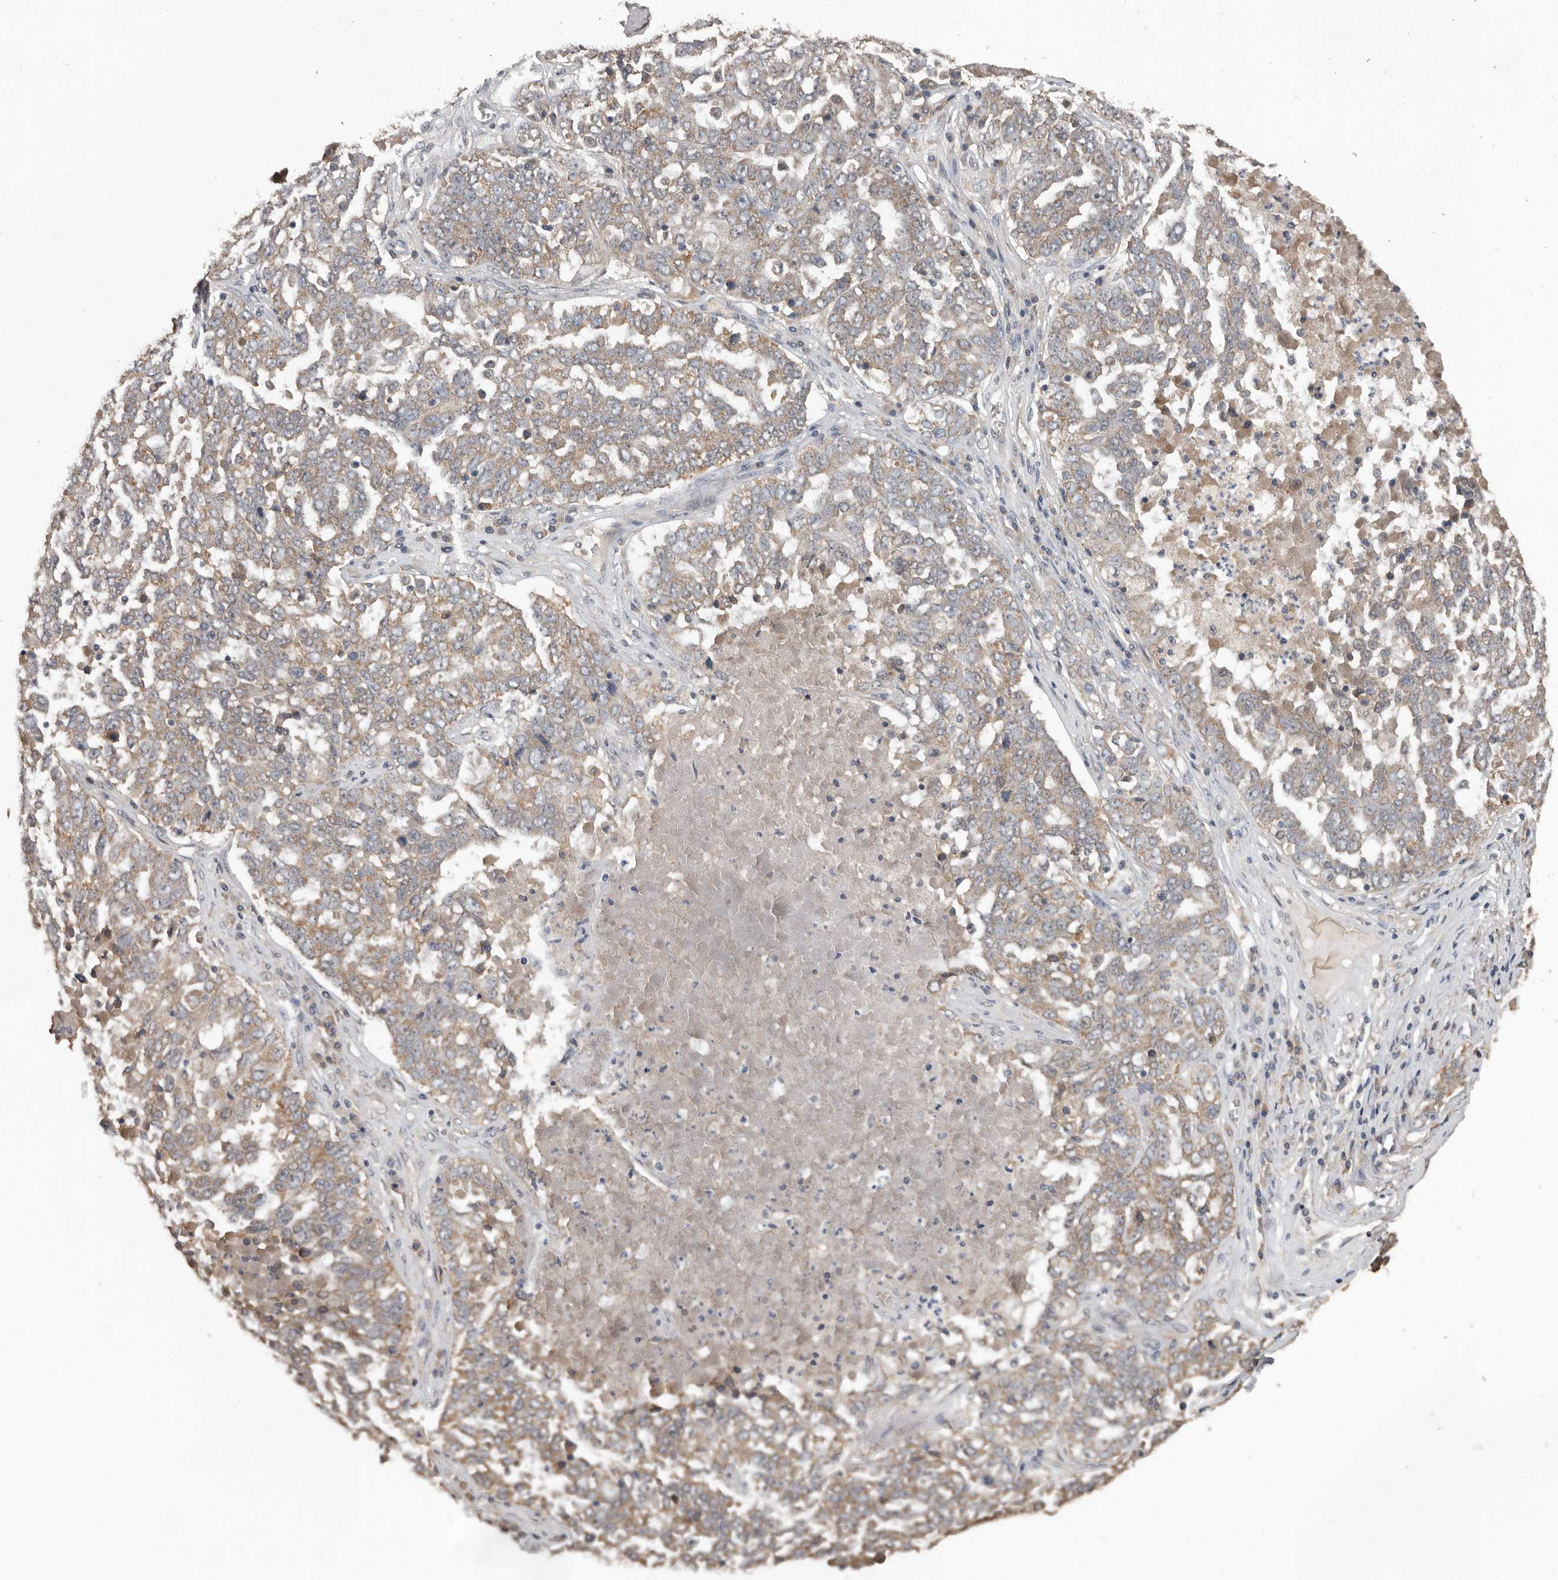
{"staining": {"intensity": "weak", "quantity": ">75%", "location": "cytoplasmic/membranous"}, "tissue": "ovarian cancer", "cell_type": "Tumor cells", "image_type": "cancer", "snomed": [{"axis": "morphology", "description": "Carcinoma, endometroid"}, {"axis": "topography", "description": "Ovary"}], "caption": "The image reveals a brown stain indicating the presence of a protein in the cytoplasmic/membranous of tumor cells in ovarian cancer. (DAB (3,3'-diaminobenzidine) IHC, brown staining for protein, blue staining for nuclei).", "gene": "MTF1", "patient": {"sex": "female", "age": 62}}